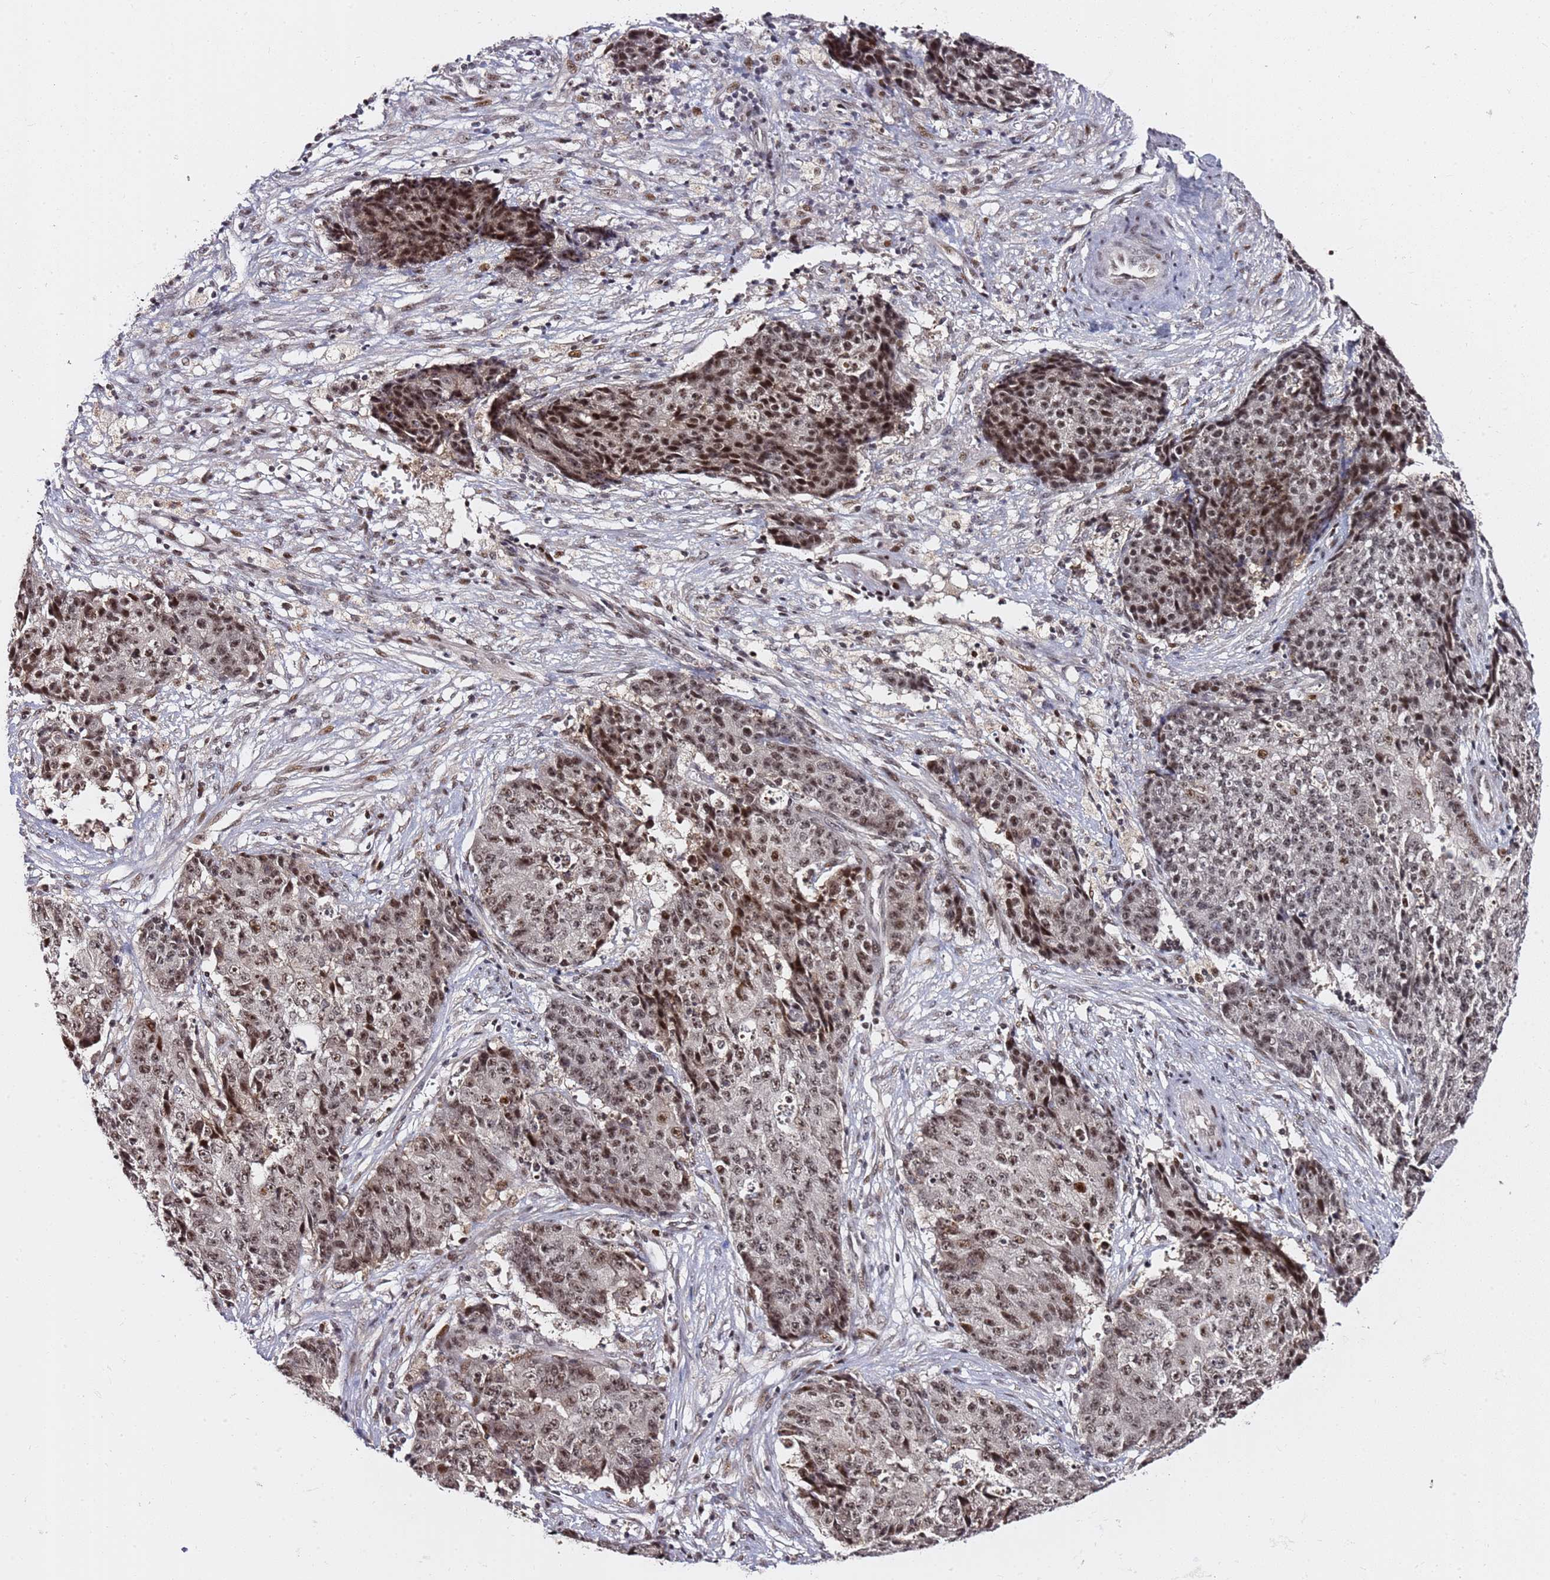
{"staining": {"intensity": "moderate", "quantity": ">75%", "location": "nuclear"}, "tissue": "ovarian cancer", "cell_type": "Tumor cells", "image_type": "cancer", "snomed": [{"axis": "morphology", "description": "Carcinoma, endometroid"}, {"axis": "topography", "description": "Ovary"}], "caption": "Immunohistochemistry photomicrograph of ovarian cancer (endometroid carcinoma) stained for a protein (brown), which reveals medium levels of moderate nuclear staining in about >75% of tumor cells.", "gene": "FCF1", "patient": {"sex": "female", "age": 42}}